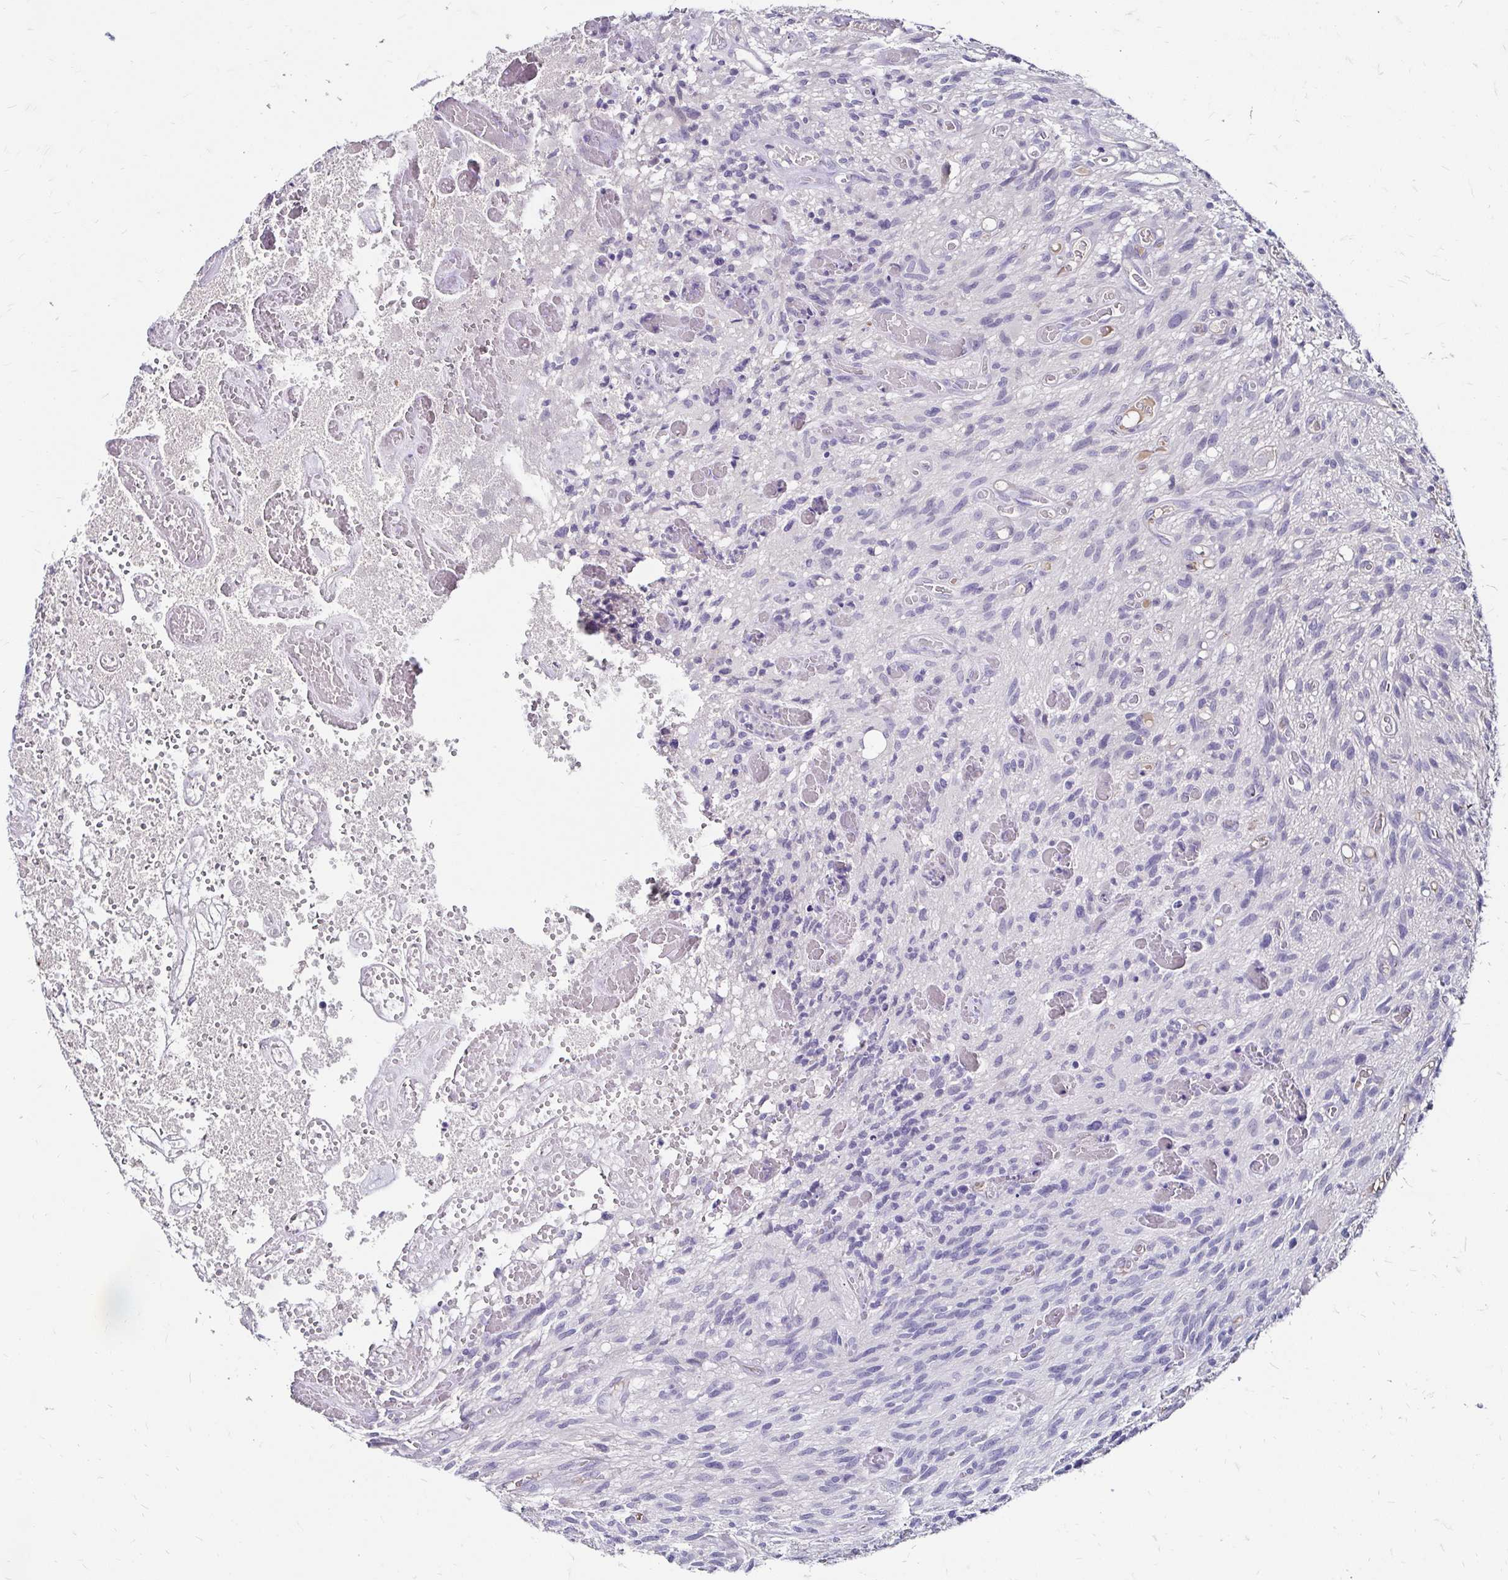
{"staining": {"intensity": "negative", "quantity": "none", "location": "none"}, "tissue": "glioma", "cell_type": "Tumor cells", "image_type": "cancer", "snomed": [{"axis": "morphology", "description": "Glioma, malignant, High grade"}, {"axis": "topography", "description": "Brain"}], "caption": "Immunohistochemical staining of human high-grade glioma (malignant) displays no significant staining in tumor cells.", "gene": "SCG3", "patient": {"sex": "male", "age": 75}}